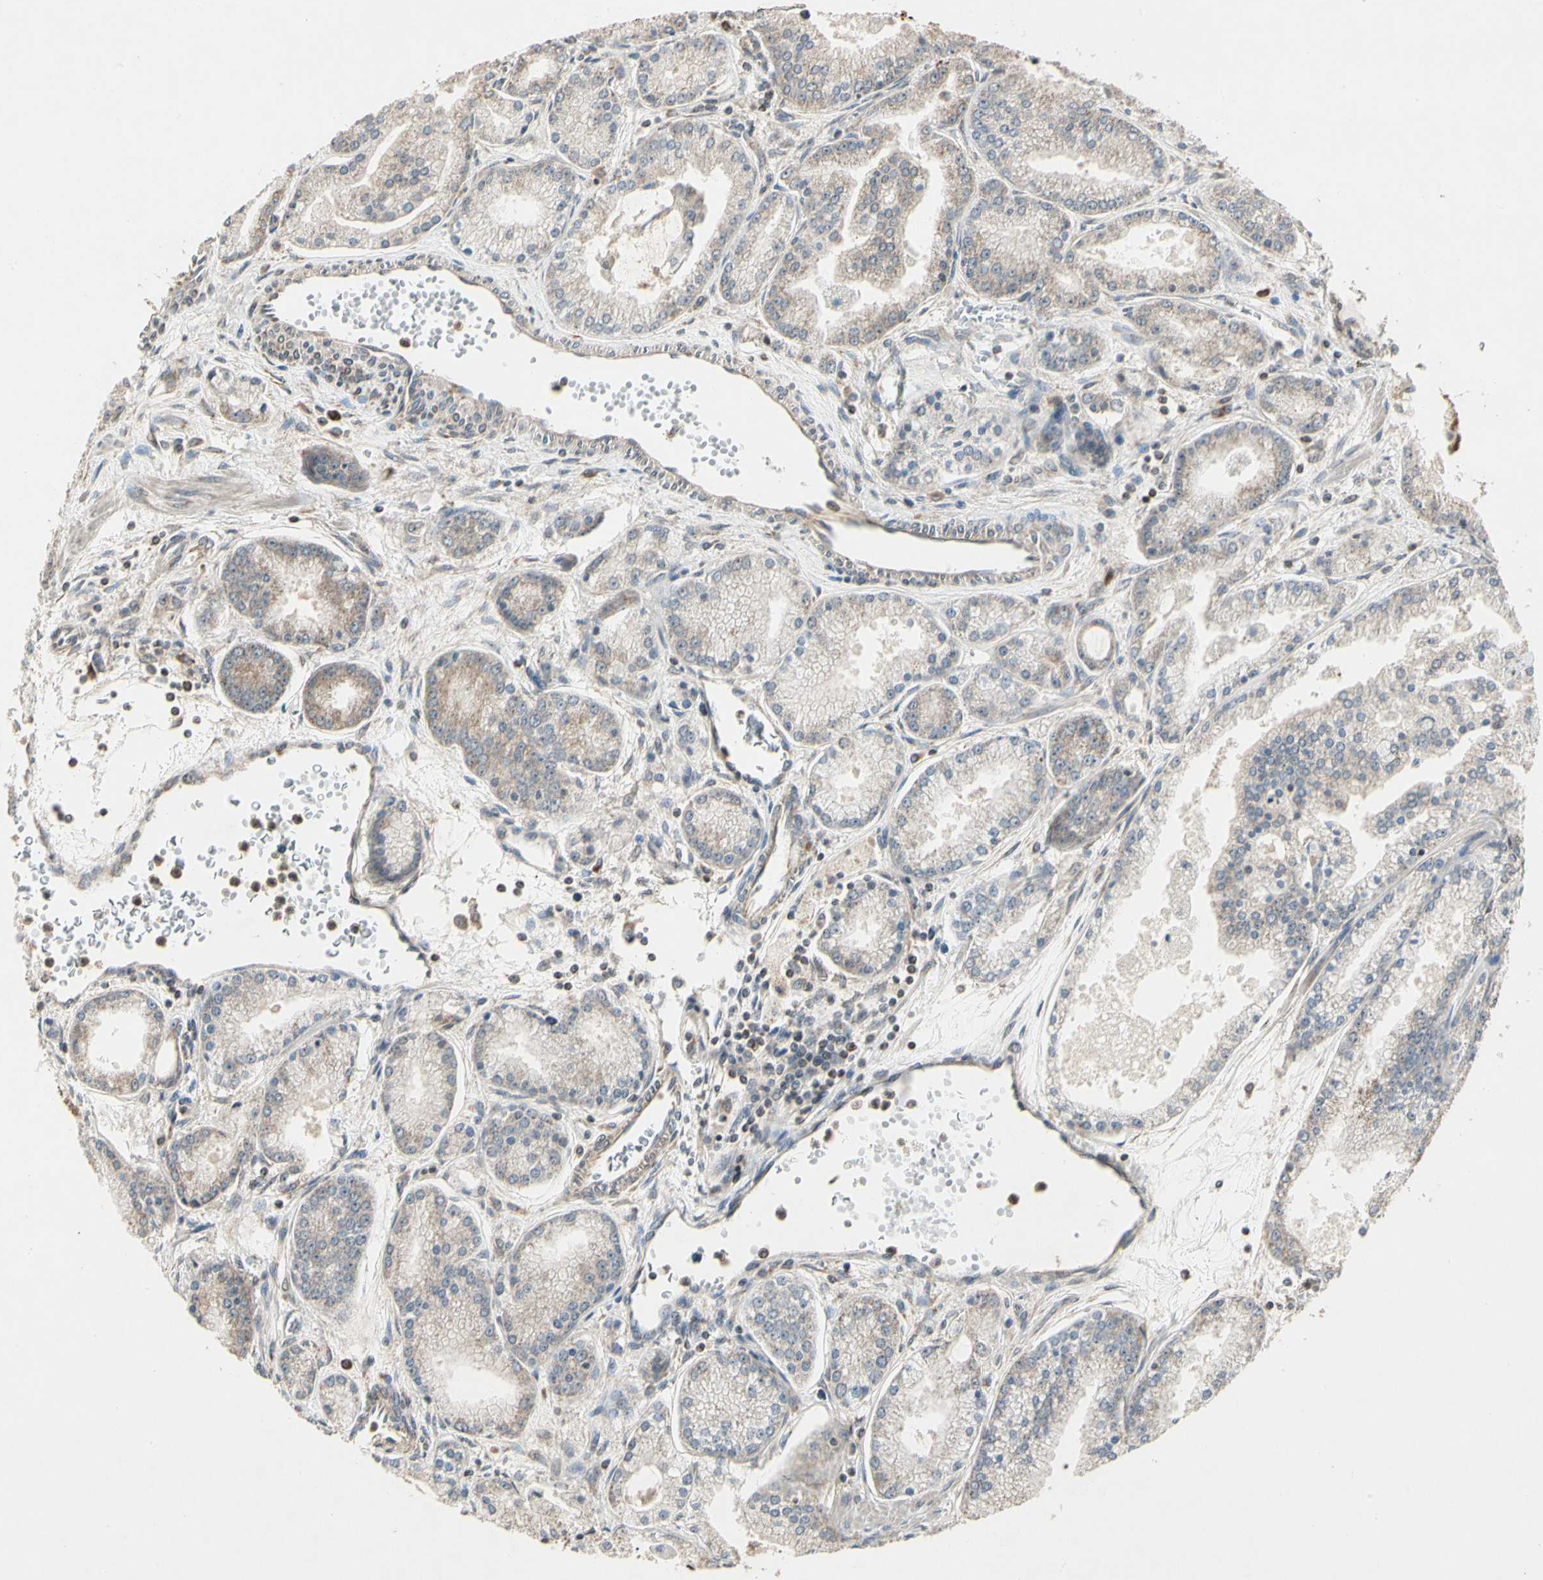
{"staining": {"intensity": "negative", "quantity": "none", "location": "none"}, "tissue": "prostate cancer", "cell_type": "Tumor cells", "image_type": "cancer", "snomed": [{"axis": "morphology", "description": "Adenocarcinoma, High grade"}, {"axis": "topography", "description": "Prostate"}], "caption": "DAB immunohistochemical staining of high-grade adenocarcinoma (prostate) exhibits no significant expression in tumor cells.", "gene": "PRDX5", "patient": {"sex": "male", "age": 61}}